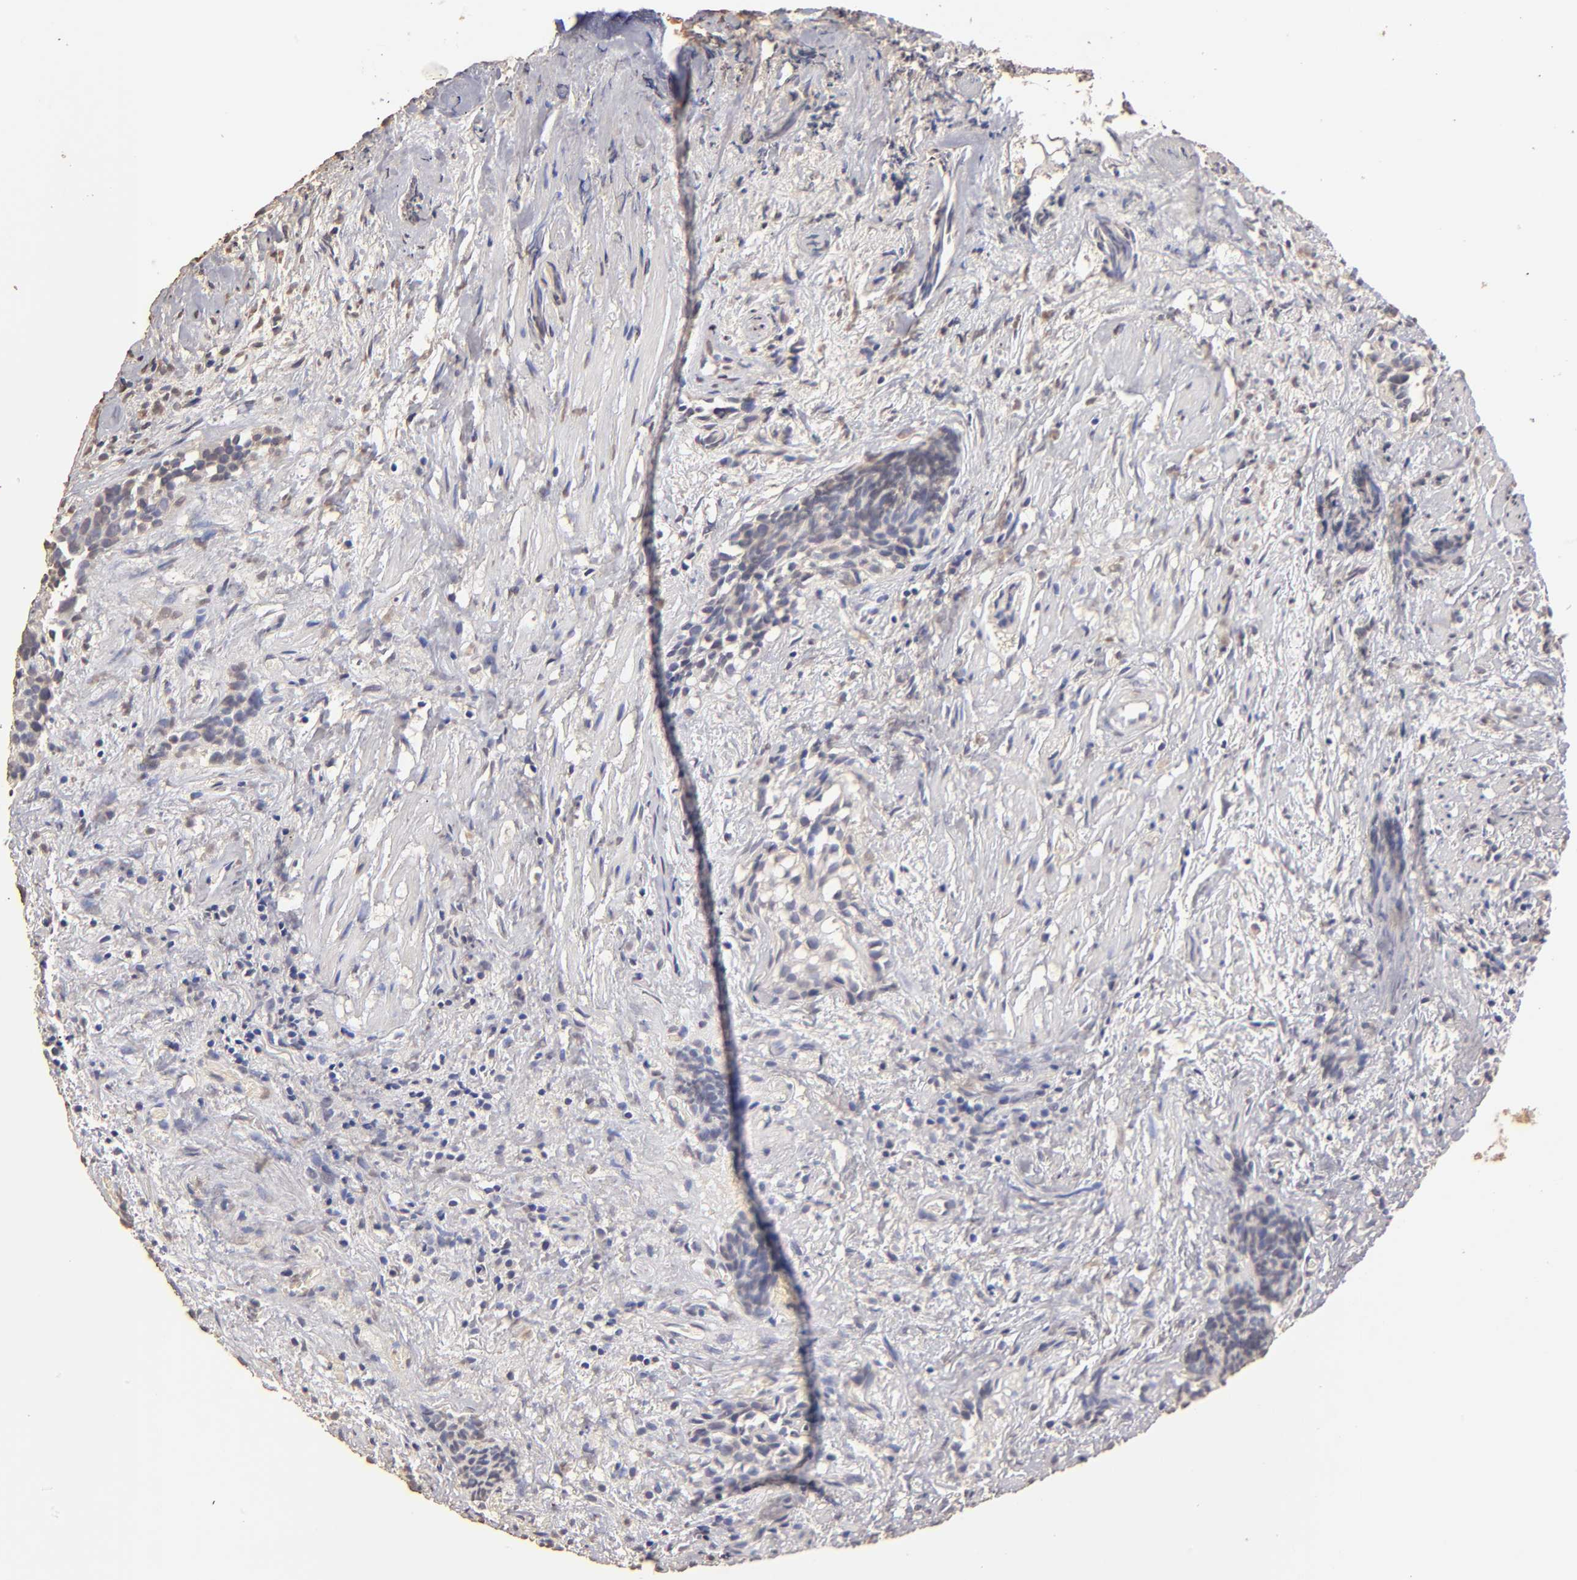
{"staining": {"intensity": "weak", "quantity": "25%-75%", "location": "cytoplasmic/membranous,nuclear"}, "tissue": "urothelial cancer", "cell_type": "Tumor cells", "image_type": "cancer", "snomed": [{"axis": "morphology", "description": "Urothelial carcinoma, High grade"}, {"axis": "topography", "description": "Urinary bladder"}], "caption": "High-grade urothelial carcinoma stained for a protein exhibits weak cytoplasmic/membranous and nuclear positivity in tumor cells.", "gene": "OPHN1", "patient": {"sex": "female", "age": 78}}